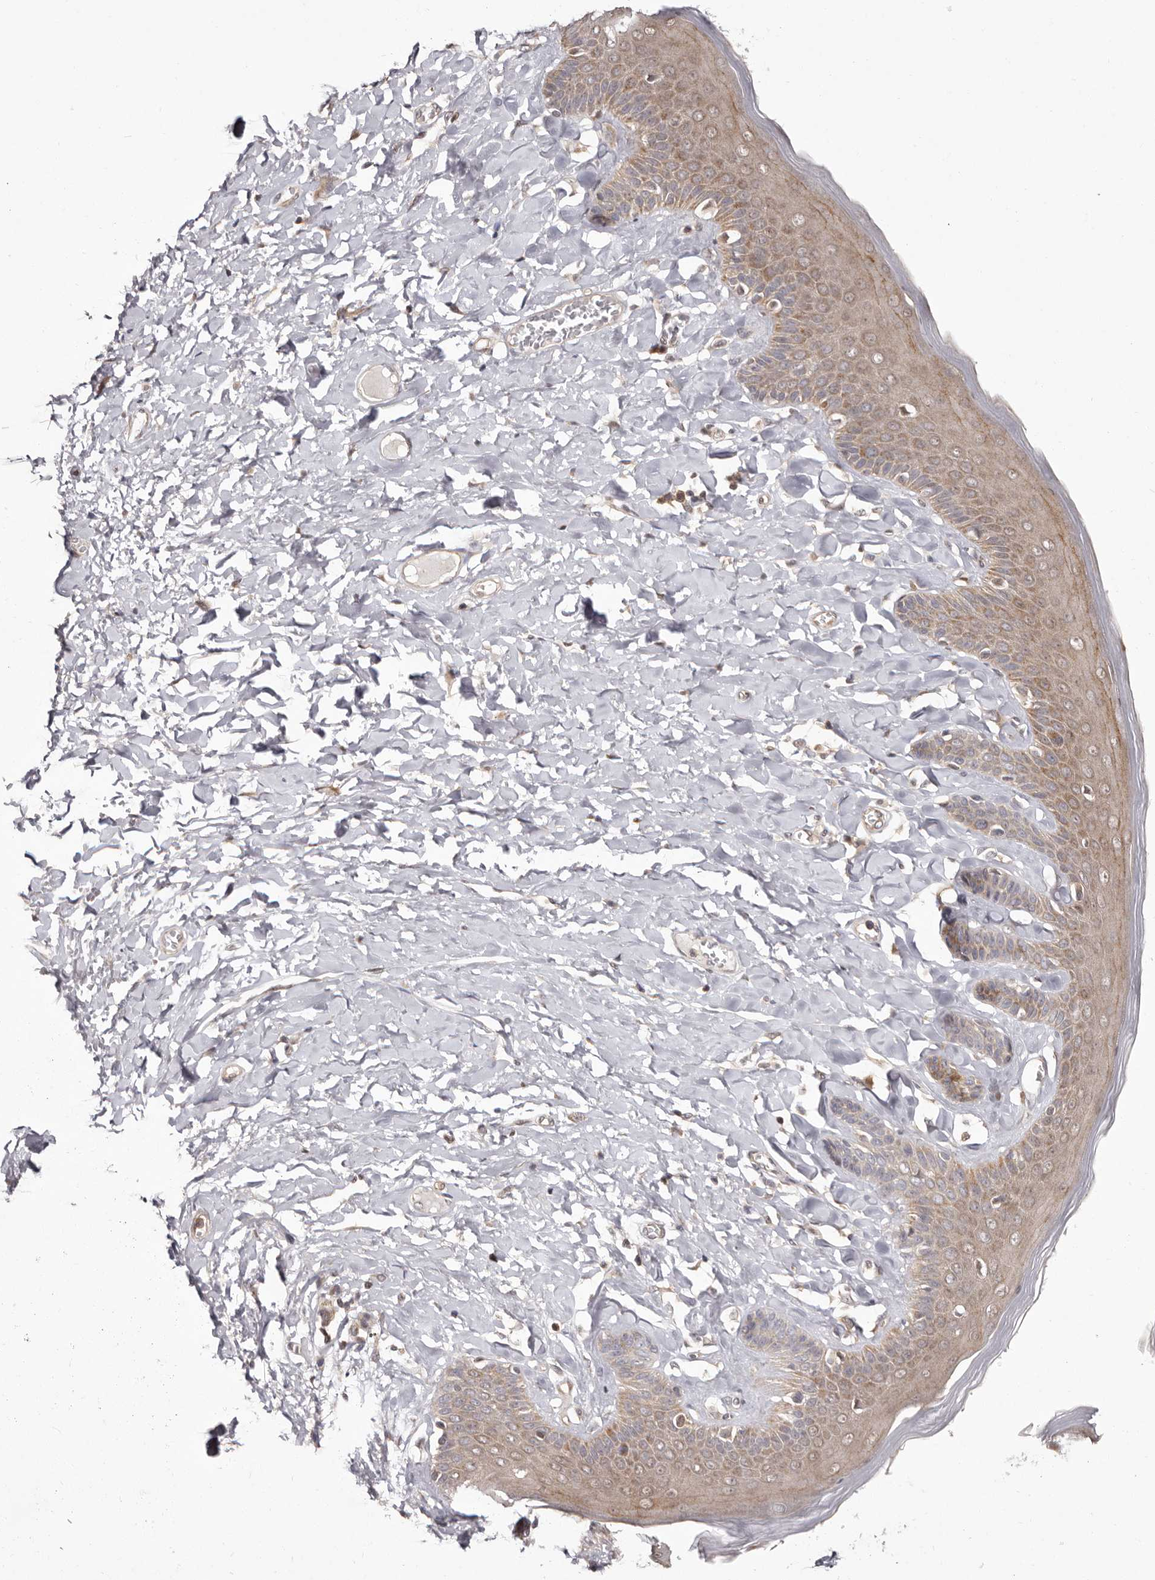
{"staining": {"intensity": "moderate", "quantity": ">75%", "location": "cytoplasmic/membranous,nuclear"}, "tissue": "skin", "cell_type": "Epidermal cells", "image_type": "normal", "snomed": [{"axis": "morphology", "description": "Normal tissue, NOS"}, {"axis": "topography", "description": "Anal"}], "caption": "Immunohistochemical staining of benign human skin exhibits >75% levels of moderate cytoplasmic/membranous,nuclear protein staining in about >75% of epidermal cells.", "gene": "GLRX3", "patient": {"sex": "male", "age": 69}}